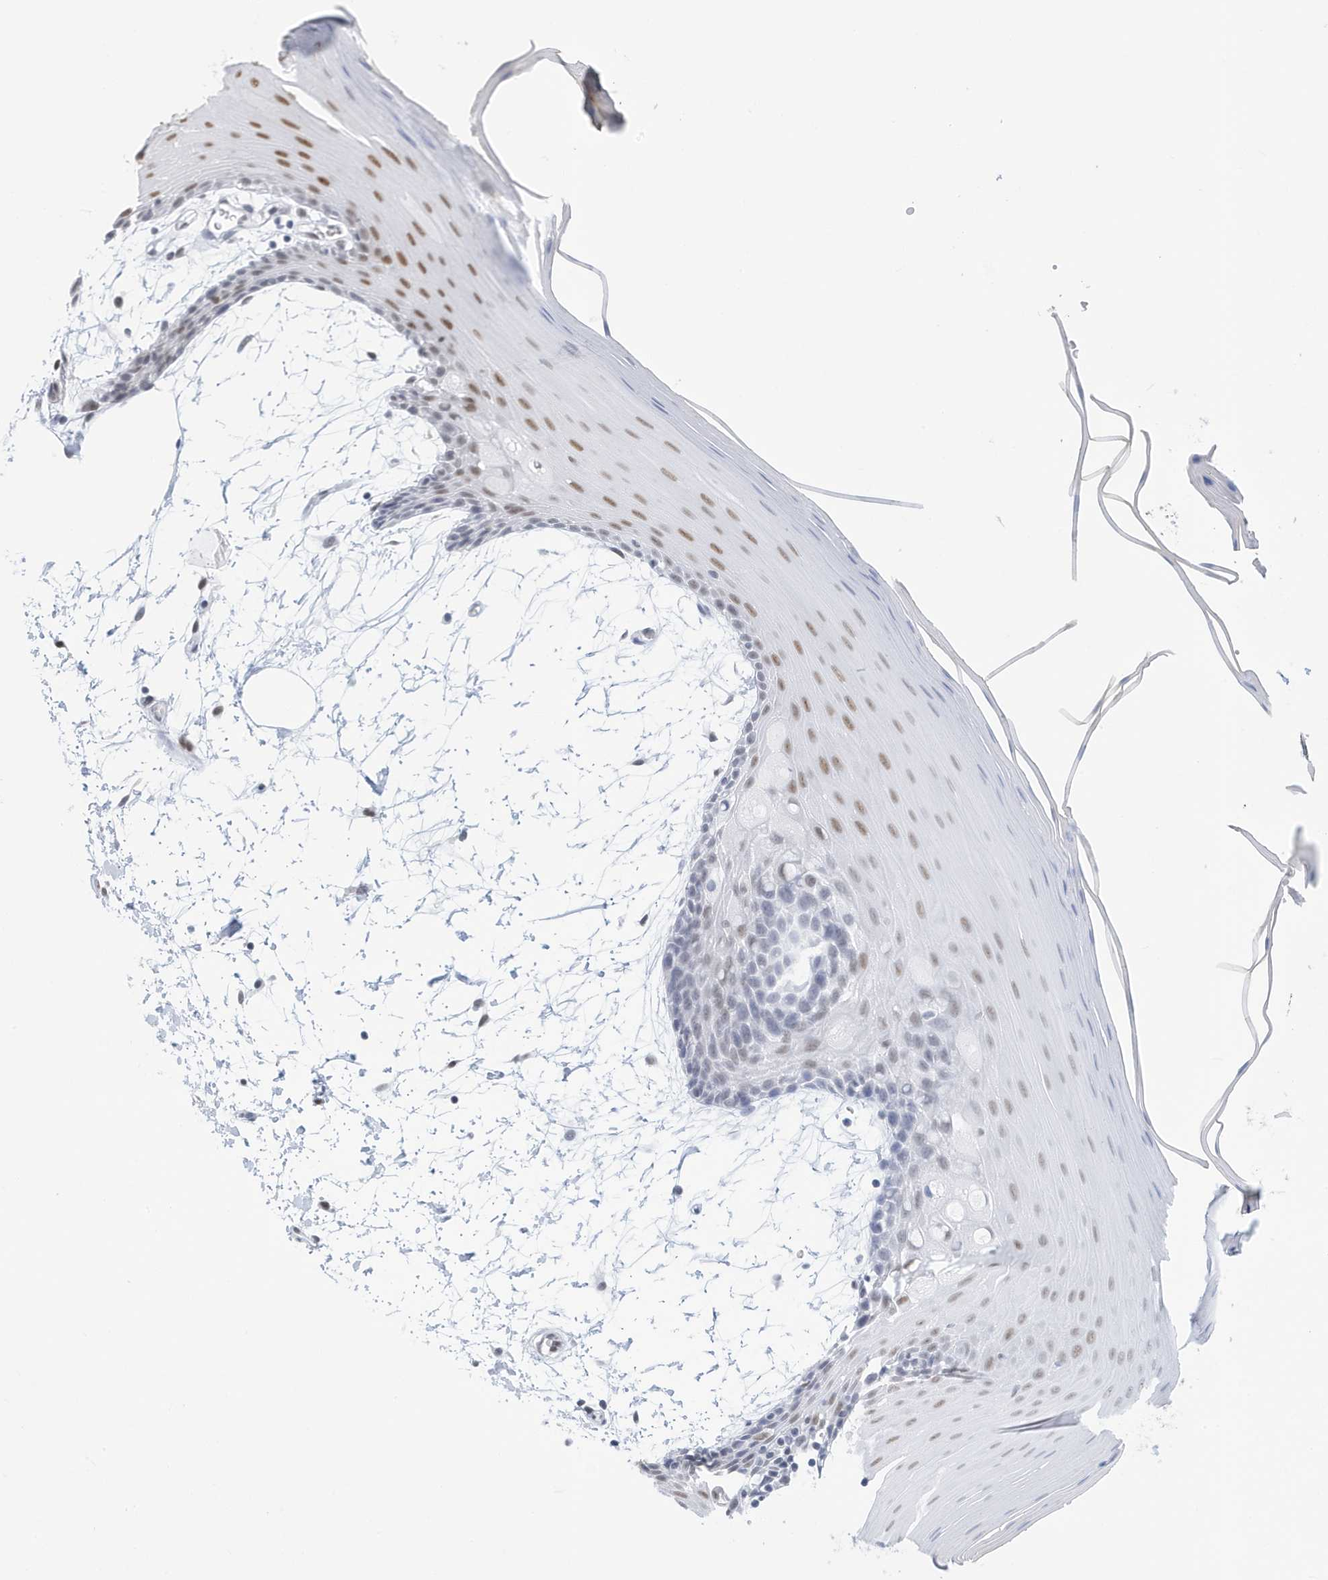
{"staining": {"intensity": "moderate", "quantity": "25%-75%", "location": "nuclear"}, "tissue": "oral mucosa", "cell_type": "Squamous epithelial cells", "image_type": "normal", "snomed": [{"axis": "morphology", "description": "Normal tissue, NOS"}, {"axis": "topography", "description": "Skeletal muscle"}, {"axis": "topography", "description": "Oral tissue"}, {"axis": "topography", "description": "Salivary gland"}, {"axis": "topography", "description": "Peripheral nerve tissue"}], "caption": "Protein expression by immunohistochemistry (IHC) displays moderate nuclear positivity in approximately 25%-75% of squamous epithelial cells in normal oral mucosa. The staining was performed using DAB (3,3'-diaminobenzidine) to visualize the protein expression in brown, while the nuclei were stained in blue with hematoxylin (Magnification: 20x).", "gene": "PCYT1A", "patient": {"sex": "male", "age": 54}}